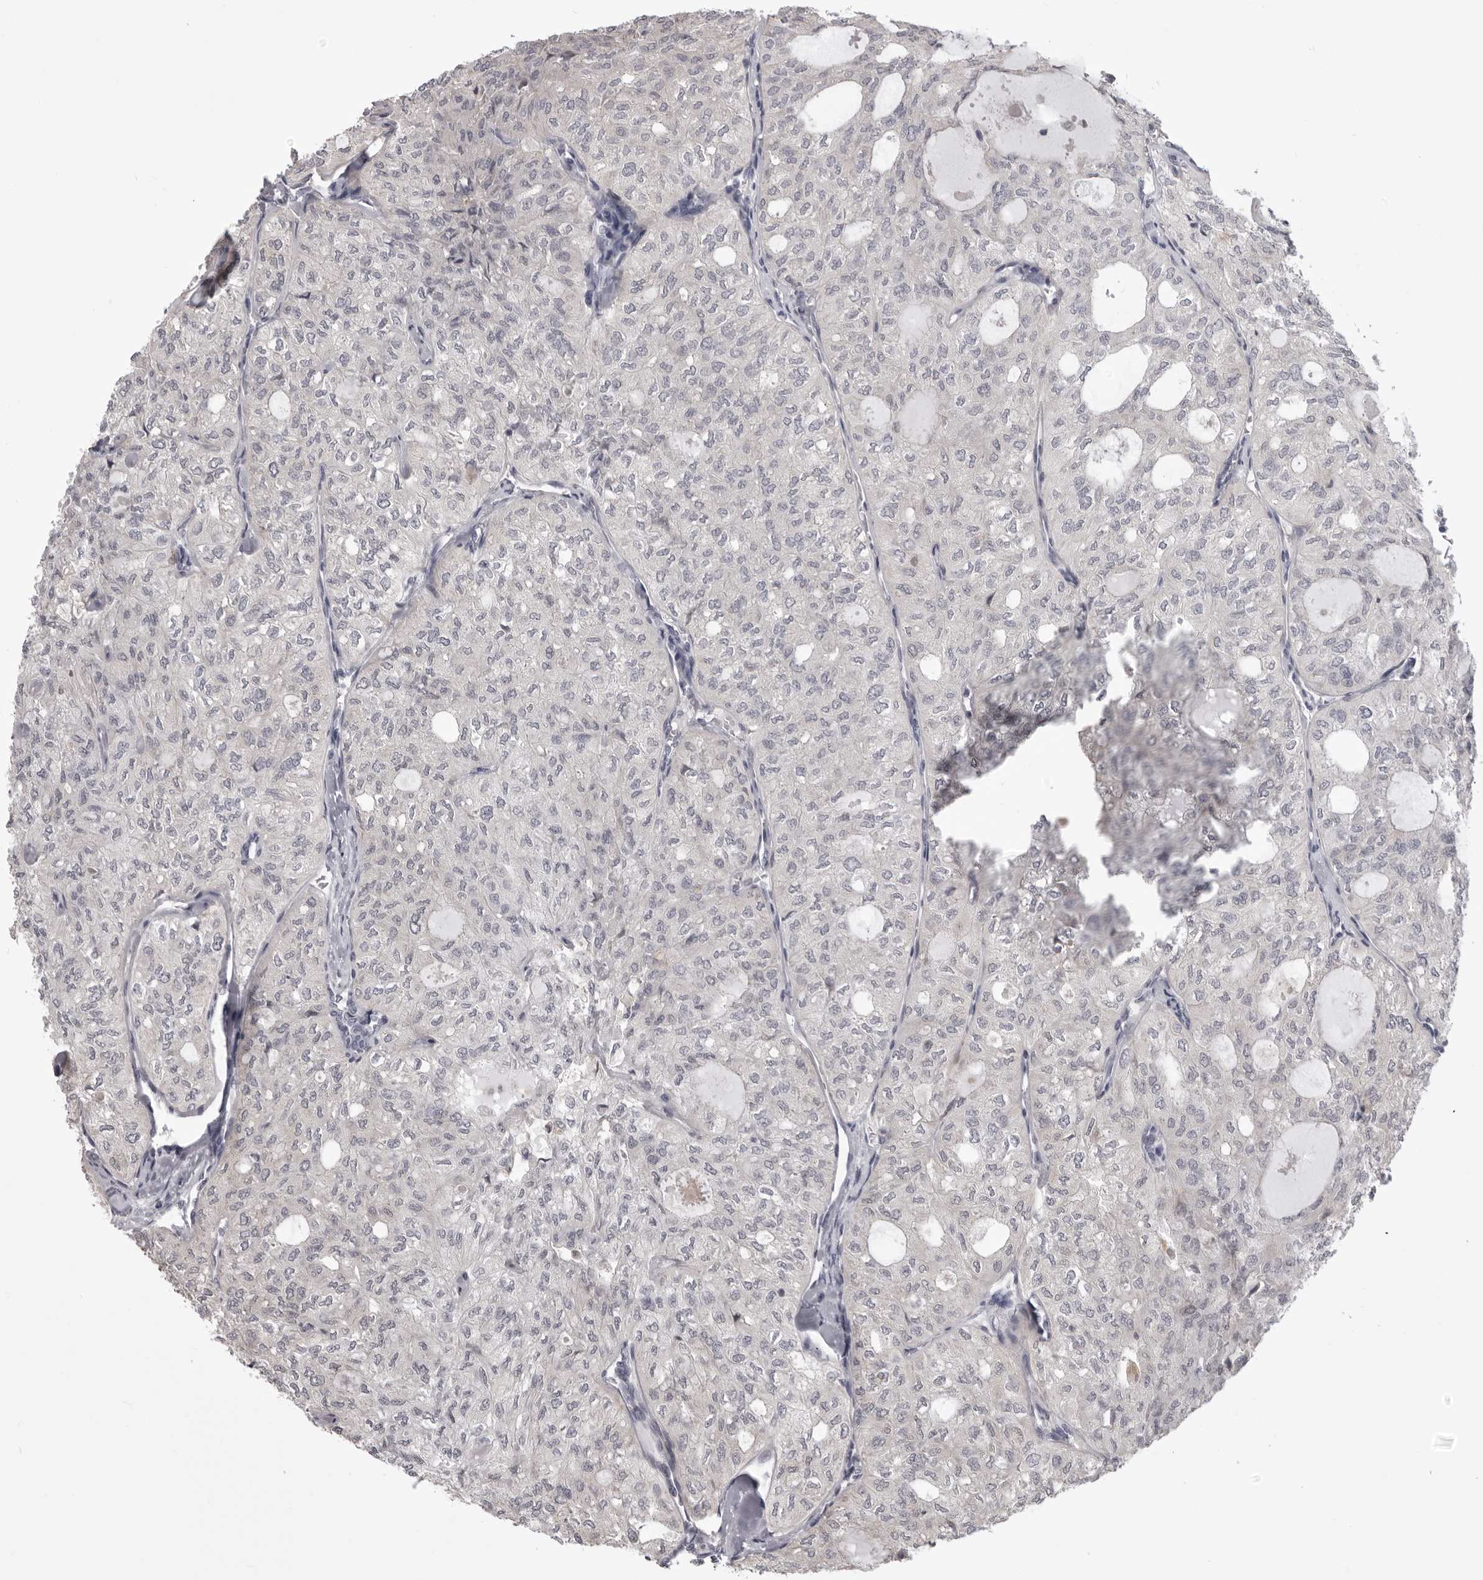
{"staining": {"intensity": "negative", "quantity": "none", "location": "none"}, "tissue": "thyroid cancer", "cell_type": "Tumor cells", "image_type": "cancer", "snomed": [{"axis": "morphology", "description": "Follicular adenoma carcinoma, NOS"}, {"axis": "topography", "description": "Thyroid gland"}], "caption": "The immunohistochemistry histopathology image has no significant expression in tumor cells of thyroid cancer (follicular adenoma carcinoma) tissue. (DAB (3,3'-diaminobenzidine) immunohistochemistry, high magnification).", "gene": "NCEH1", "patient": {"sex": "male", "age": 75}}